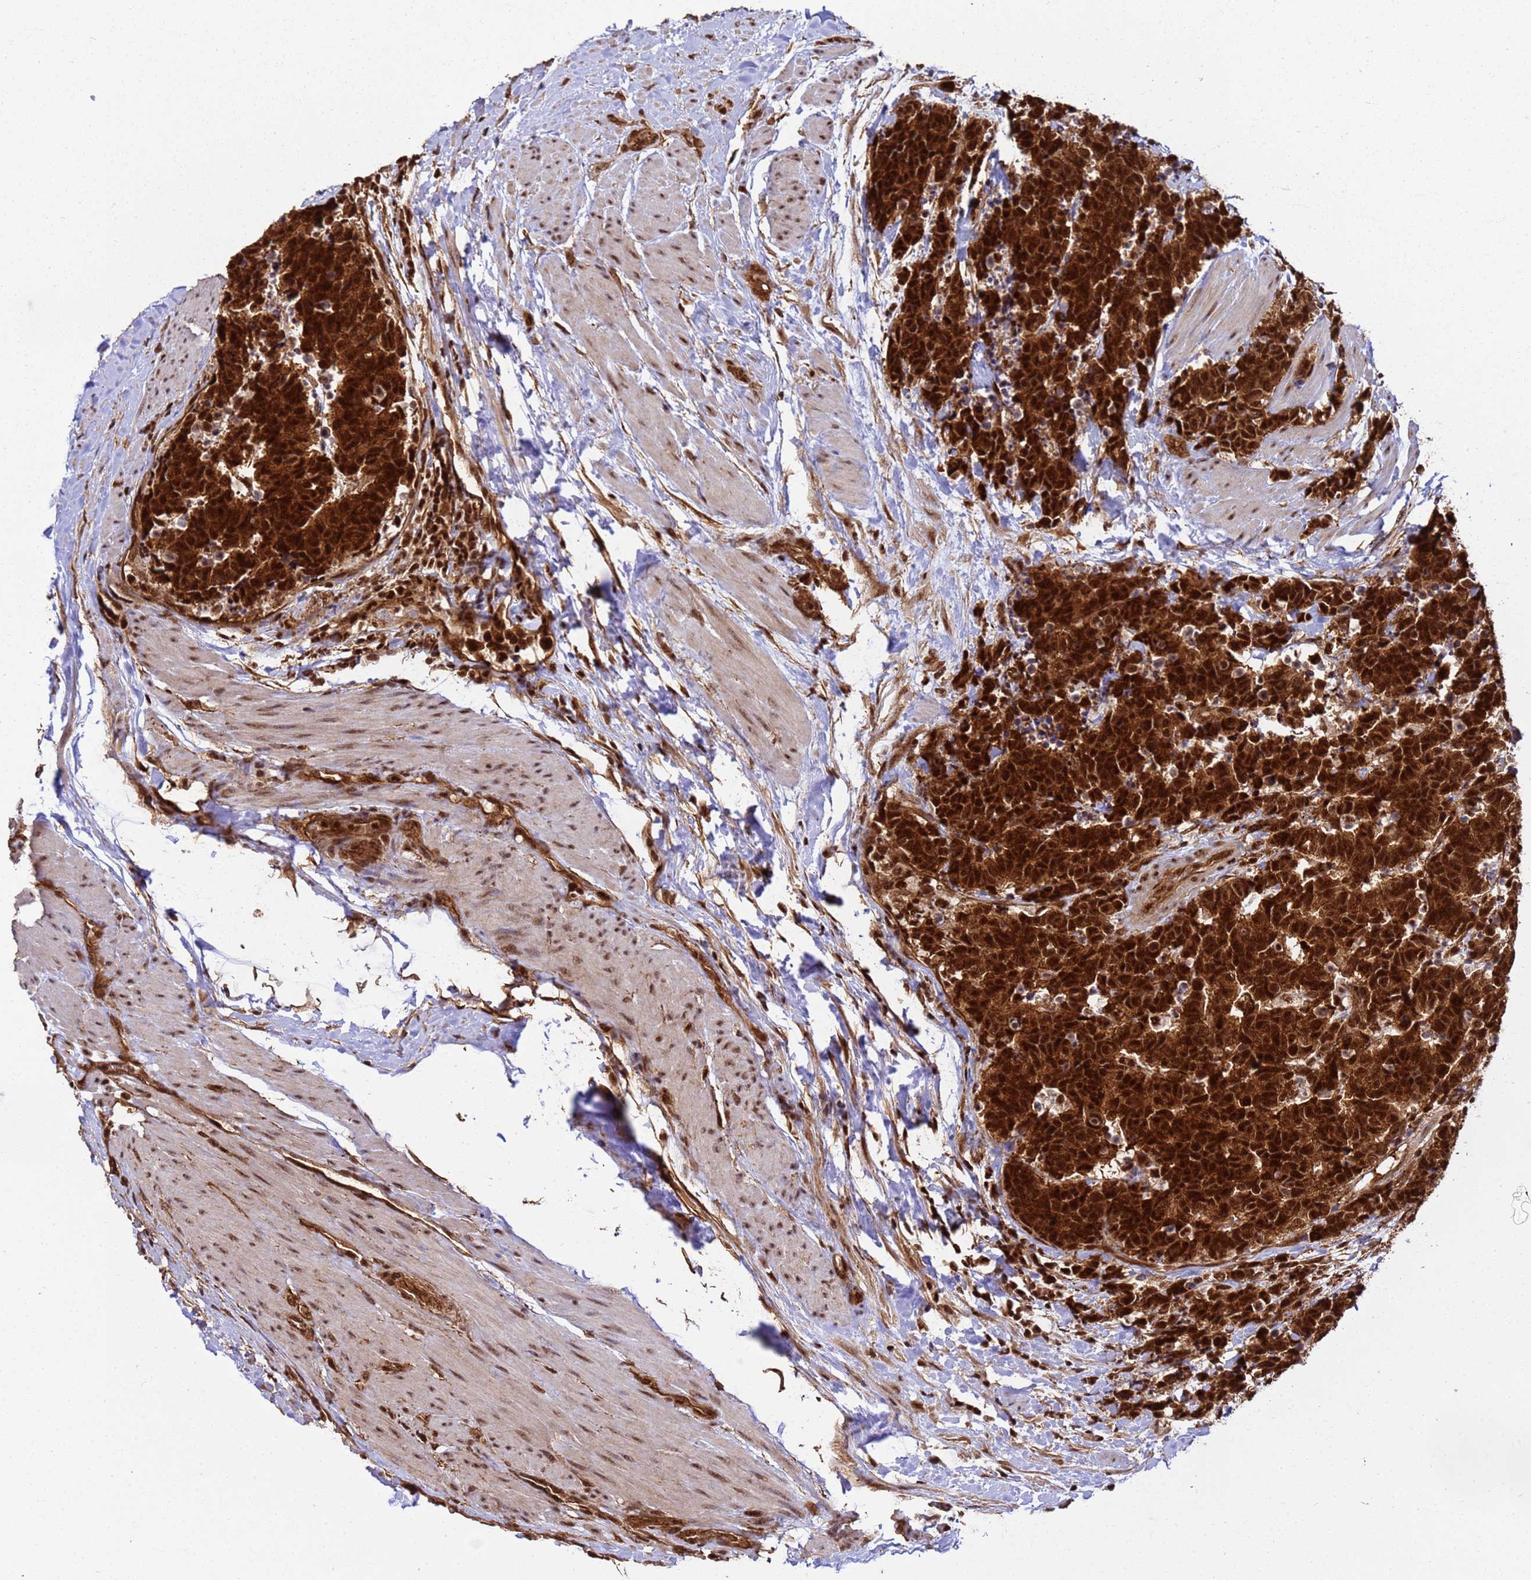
{"staining": {"intensity": "strong", "quantity": ">75%", "location": "cytoplasmic/membranous,nuclear"}, "tissue": "carcinoid", "cell_type": "Tumor cells", "image_type": "cancer", "snomed": [{"axis": "morphology", "description": "Carcinoma, NOS"}, {"axis": "morphology", "description": "Carcinoid, malignant, NOS"}, {"axis": "topography", "description": "Prostate"}], "caption": "Approximately >75% of tumor cells in carcinoid (malignant) display strong cytoplasmic/membranous and nuclear protein positivity as visualized by brown immunohistochemical staining.", "gene": "SYF2", "patient": {"sex": "male", "age": 57}}